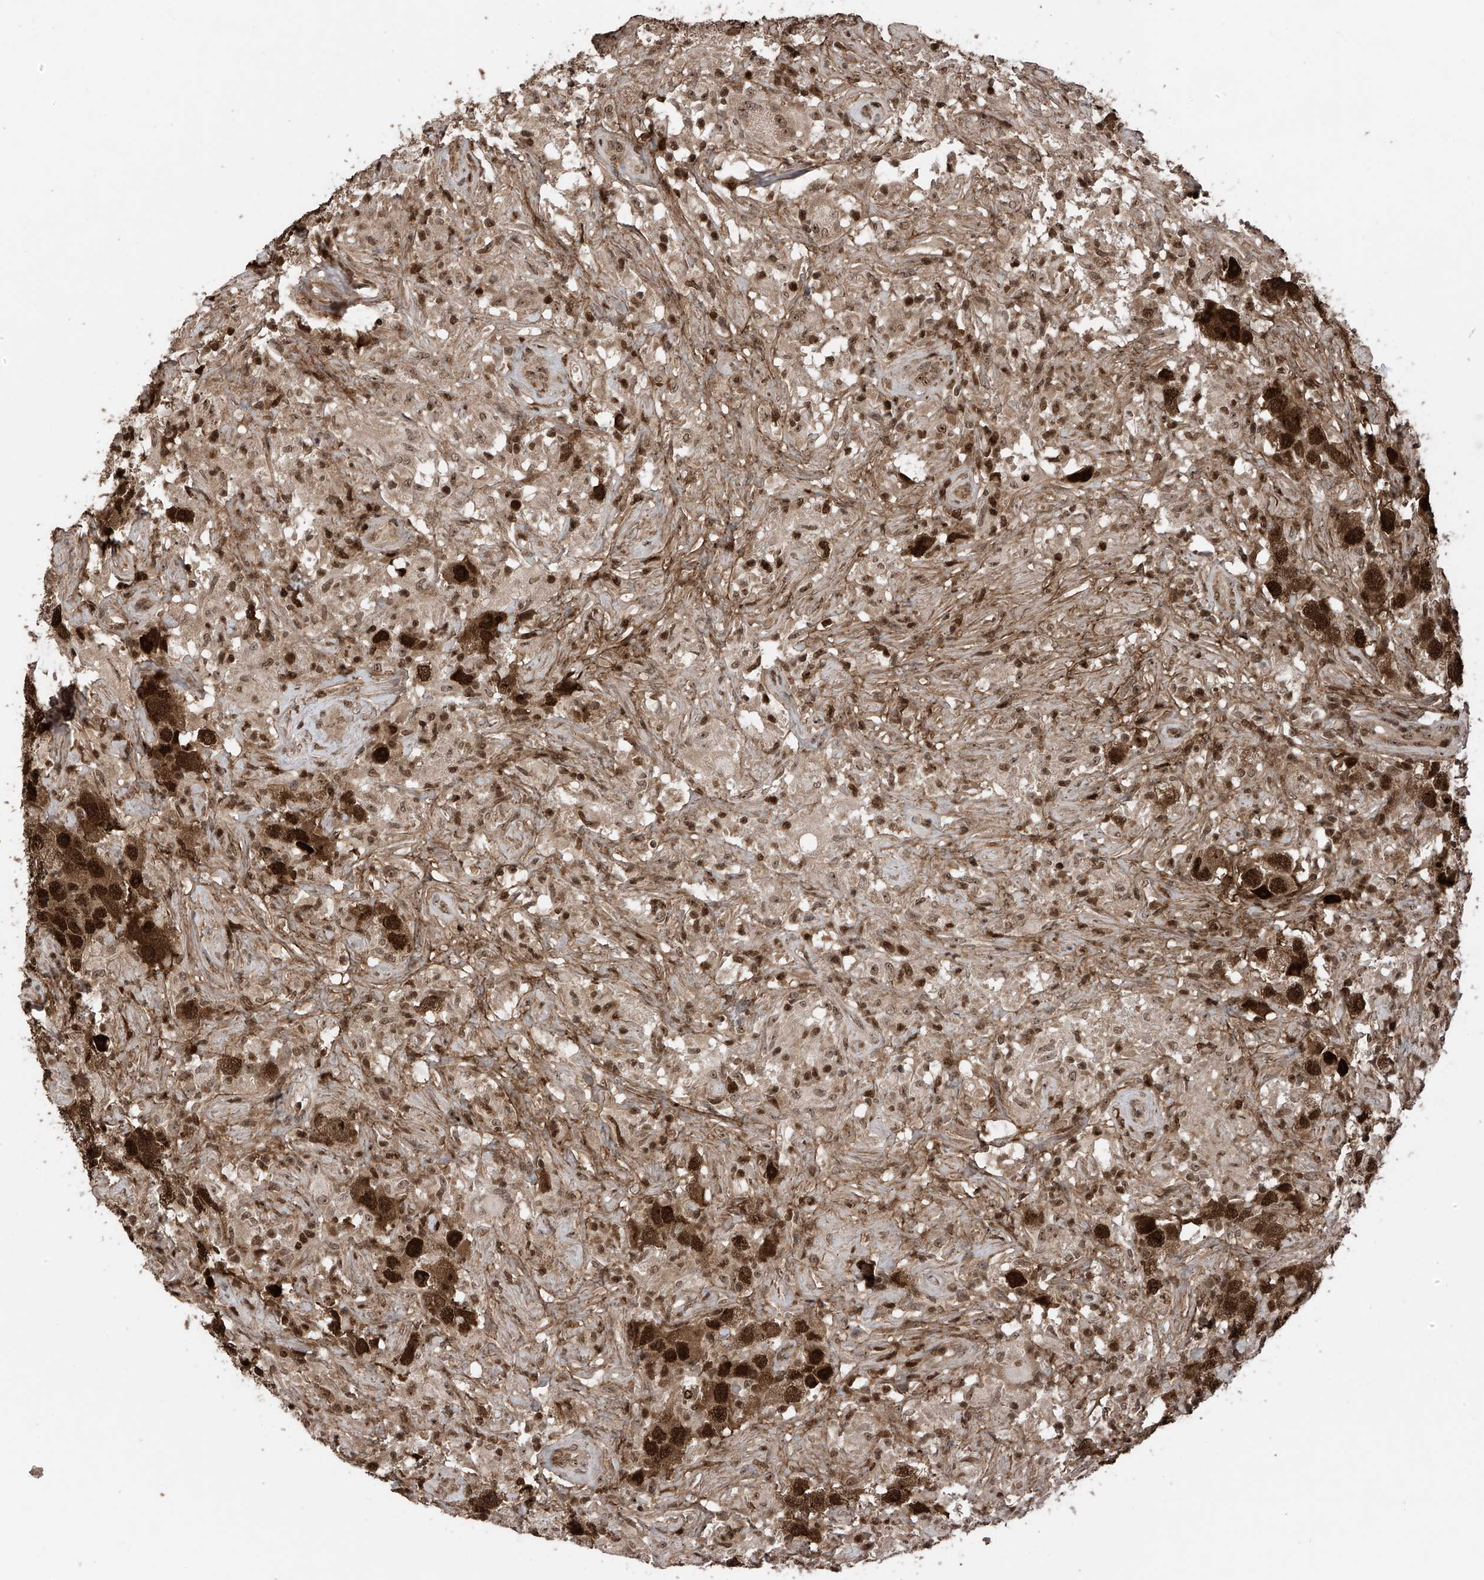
{"staining": {"intensity": "strong", "quantity": ">75%", "location": "cytoplasmic/membranous,nuclear"}, "tissue": "testis cancer", "cell_type": "Tumor cells", "image_type": "cancer", "snomed": [{"axis": "morphology", "description": "Seminoma, NOS"}, {"axis": "topography", "description": "Testis"}], "caption": "About >75% of tumor cells in human testis cancer exhibit strong cytoplasmic/membranous and nuclear protein positivity as visualized by brown immunohistochemical staining.", "gene": "DNAJC9", "patient": {"sex": "male", "age": 49}}